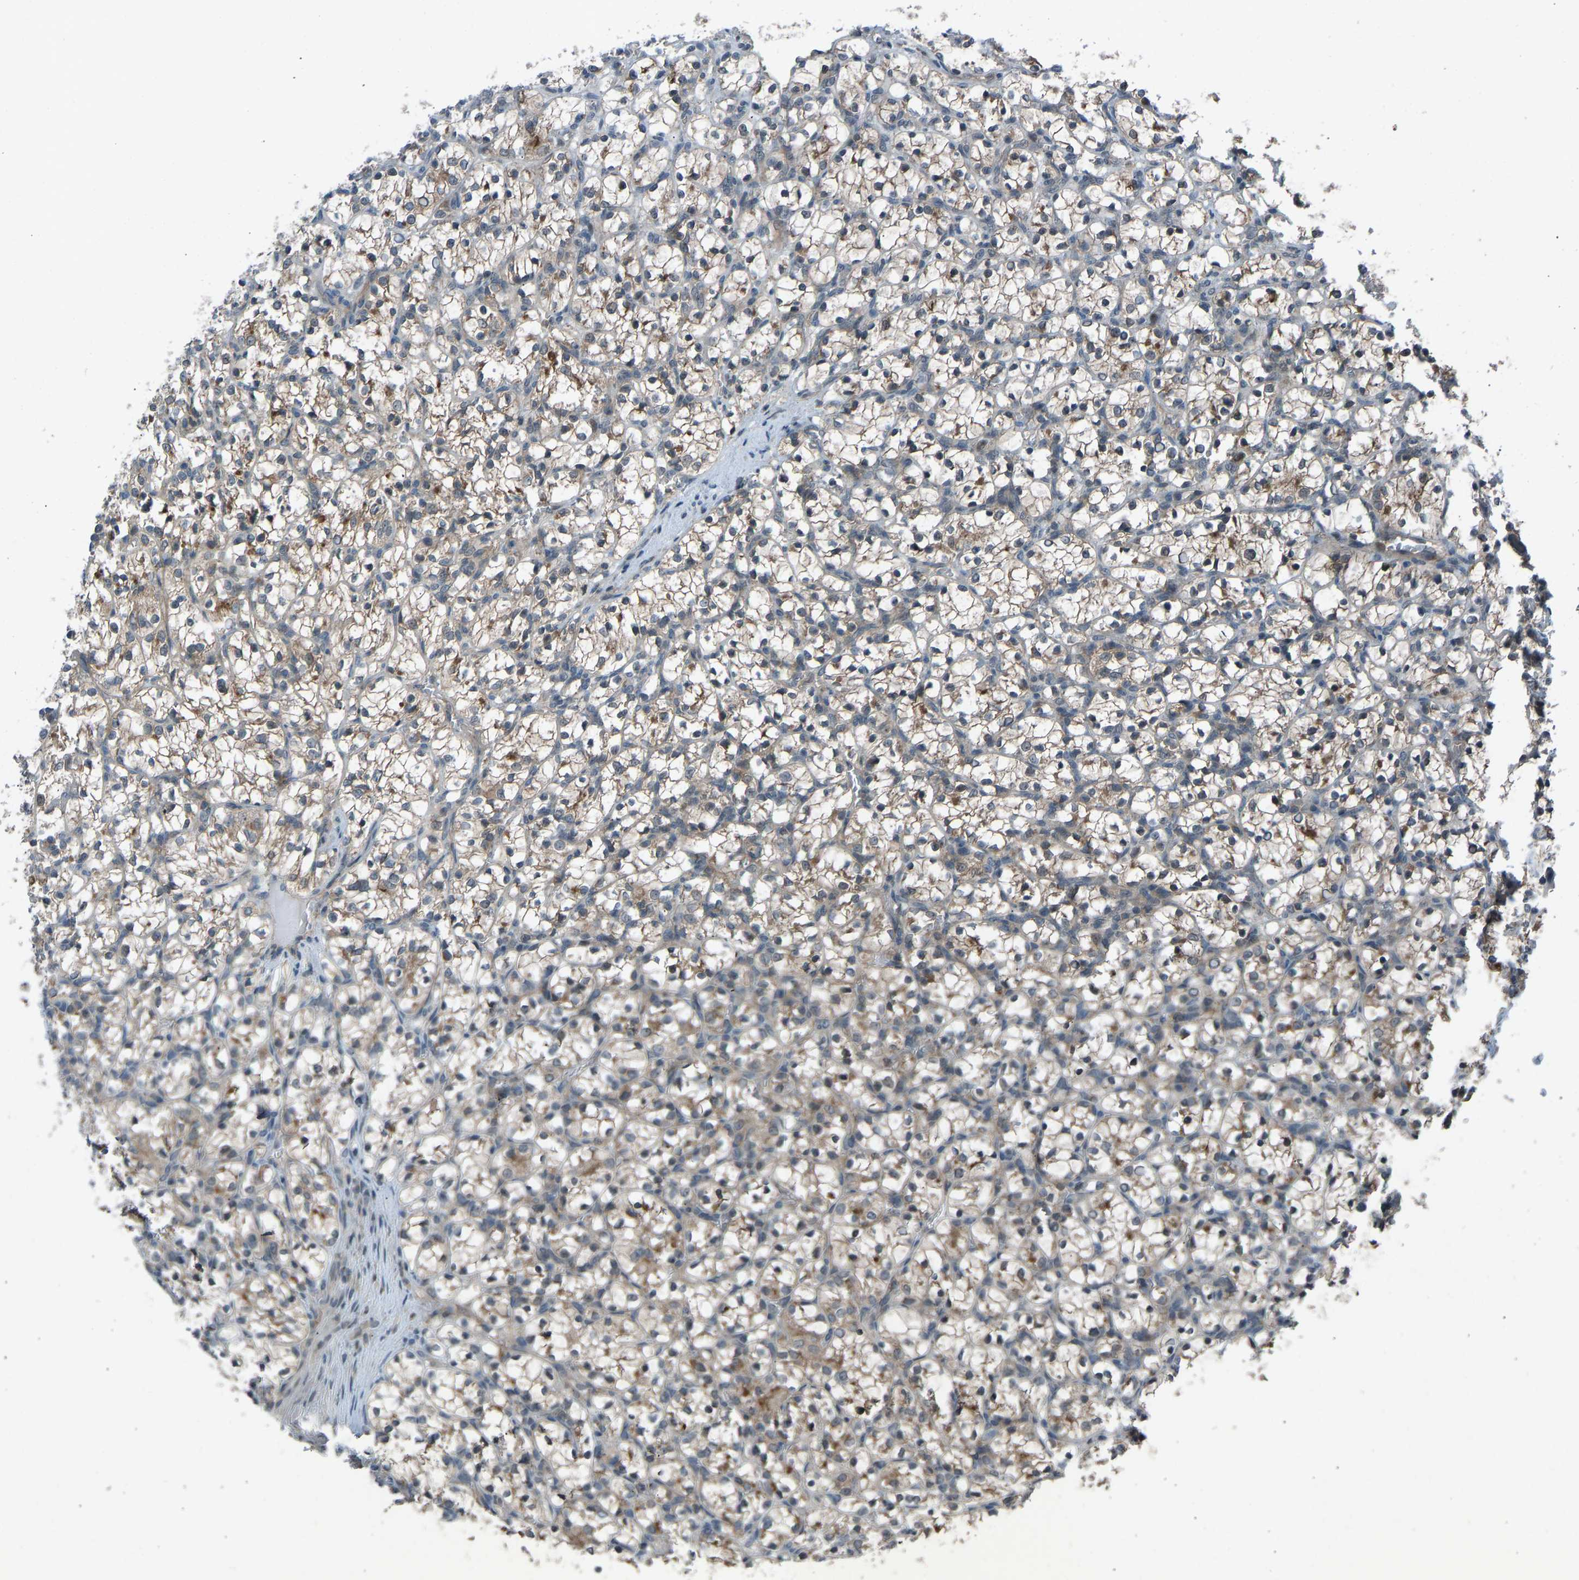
{"staining": {"intensity": "weak", "quantity": ">75%", "location": "cytoplasmic/membranous"}, "tissue": "renal cancer", "cell_type": "Tumor cells", "image_type": "cancer", "snomed": [{"axis": "morphology", "description": "Adenocarcinoma, NOS"}, {"axis": "topography", "description": "Kidney"}], "caption": "Human renal cancer (adenocarcinoma) stained for a protein (brown) exhibits weak cytoplasmic/membranous positive positivity in approximately >75% of tumor cells.", "gene": "SLC43A1", "patient": {"sex": "female", "age": 69}}